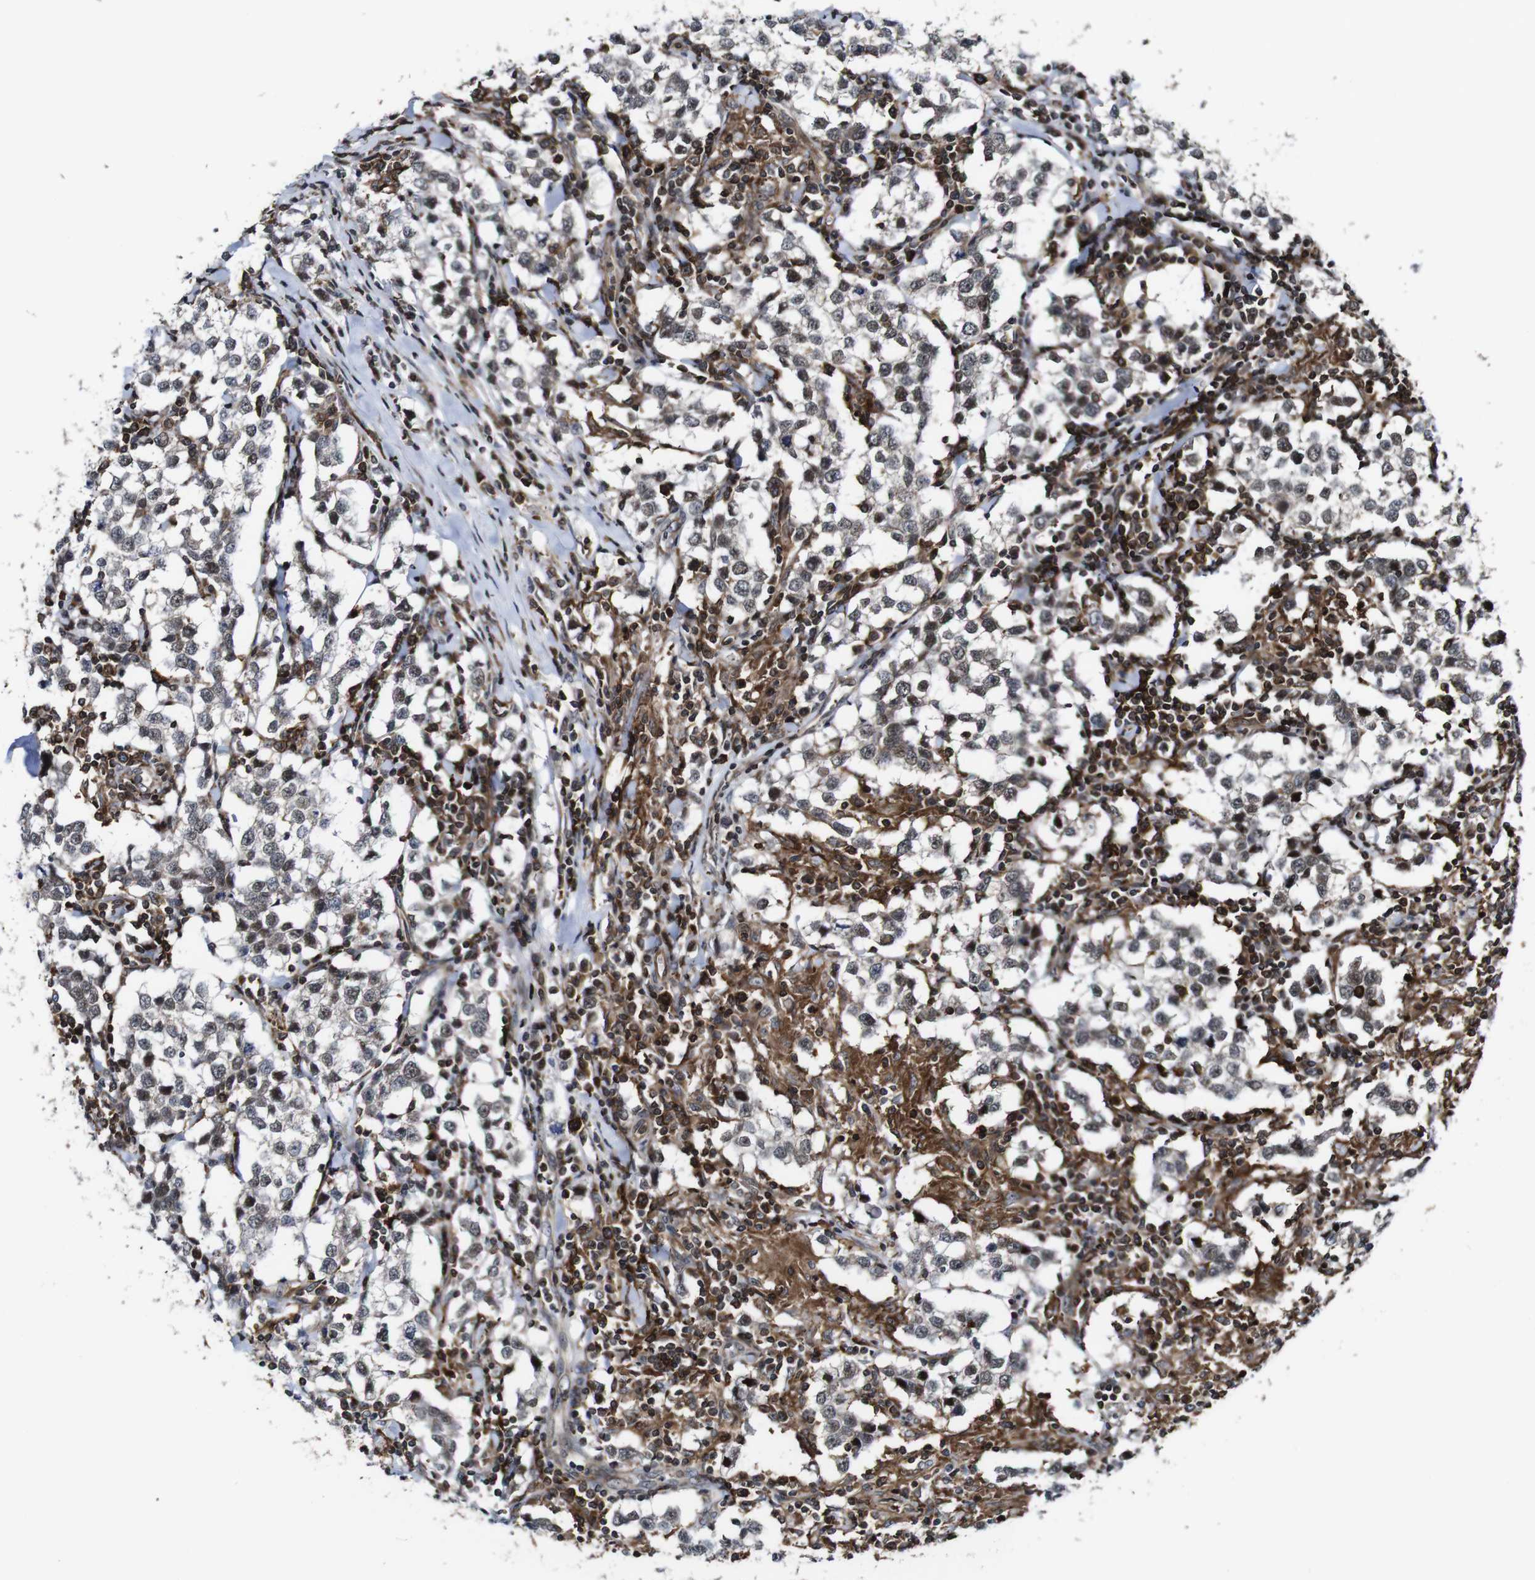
{"staining": {"intensity": "negative", "quantity": "none", "location": "none"}, "tissue": "testis cancer", "cell_type": "Tumor cells", "image_type": "cancer", "snomed": [{"axis": "morphology", "description": "Seminoma, NOS"}, {"axis": "morphology", "description": "Carcinoma, Embryonal, NOS"}, {"axis": "topography", "description": "Testis"}], "caption": "Tumor cells are negative for brown protein staining in testis cancer. Nuclei are stained in blue.", "gene": "JAK2", "patient": {"sex": "male", "age": 36}}